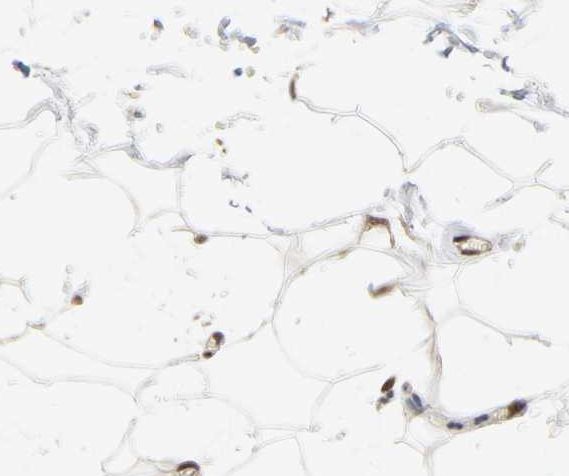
{"staining": {"intensity": "moderate", "quantity": "25%-75%", "location": "nuclear"}, "tissue": "adipose tissue", "cell_type": "Adipocytes", "image_type": "normal", "snomed": [{"axis": "morphology", "description": "Normal tissue, NOS"}, {"axis": "topography", "description": "Soft tissue"}], "caption": "Protein positivity by IHC shows moderate nuclear staining in about 25%-75% of adipocytes in benign adipose tissue. The protein is stained brown, and the nuclei are stained in blue (DAB IHC with brightfield microscopy, high magnification).", "gene": "ZKSCAN8", "patient": {"sex": "male", "age": 72}}